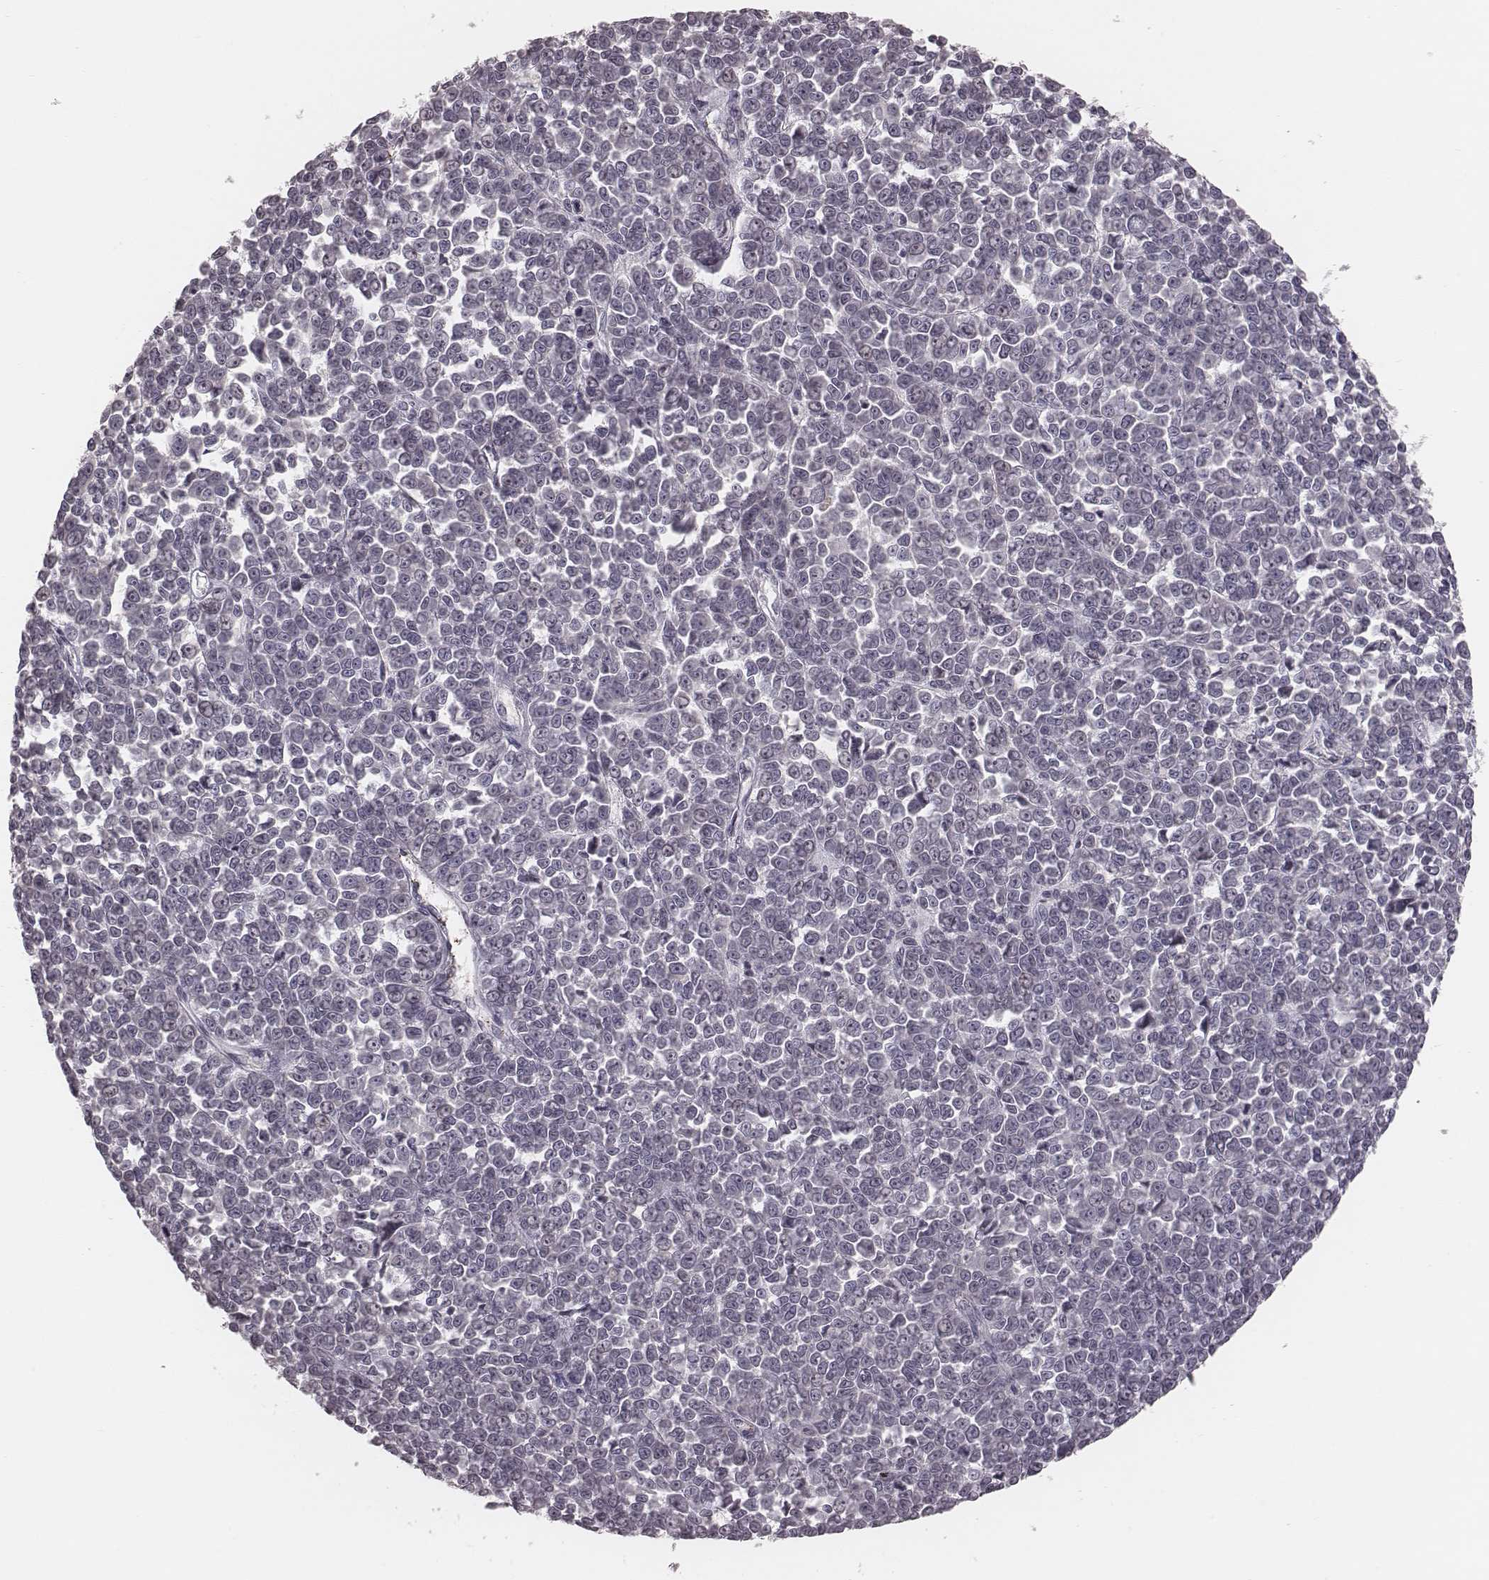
{"staining": {"intensity": "negative", "quantity": "none", "location": "none"}, "tissue": "melanoma", "cell_type": "Tumor cells", "image_type": "cancer", "snomed": [{"axis": "morphology", "description": "Malignant melanoma, NOS"}, {"axis": "topography", "description": "Skin"}], "caption": "Melanoma was stained to show a protein in brown. There is no significant positivity in tumor cells. (DAB immunohistochemistry (IHC), high magnification).", "gene": "IL5", "patient": {"sex": "female", "age": 95}}